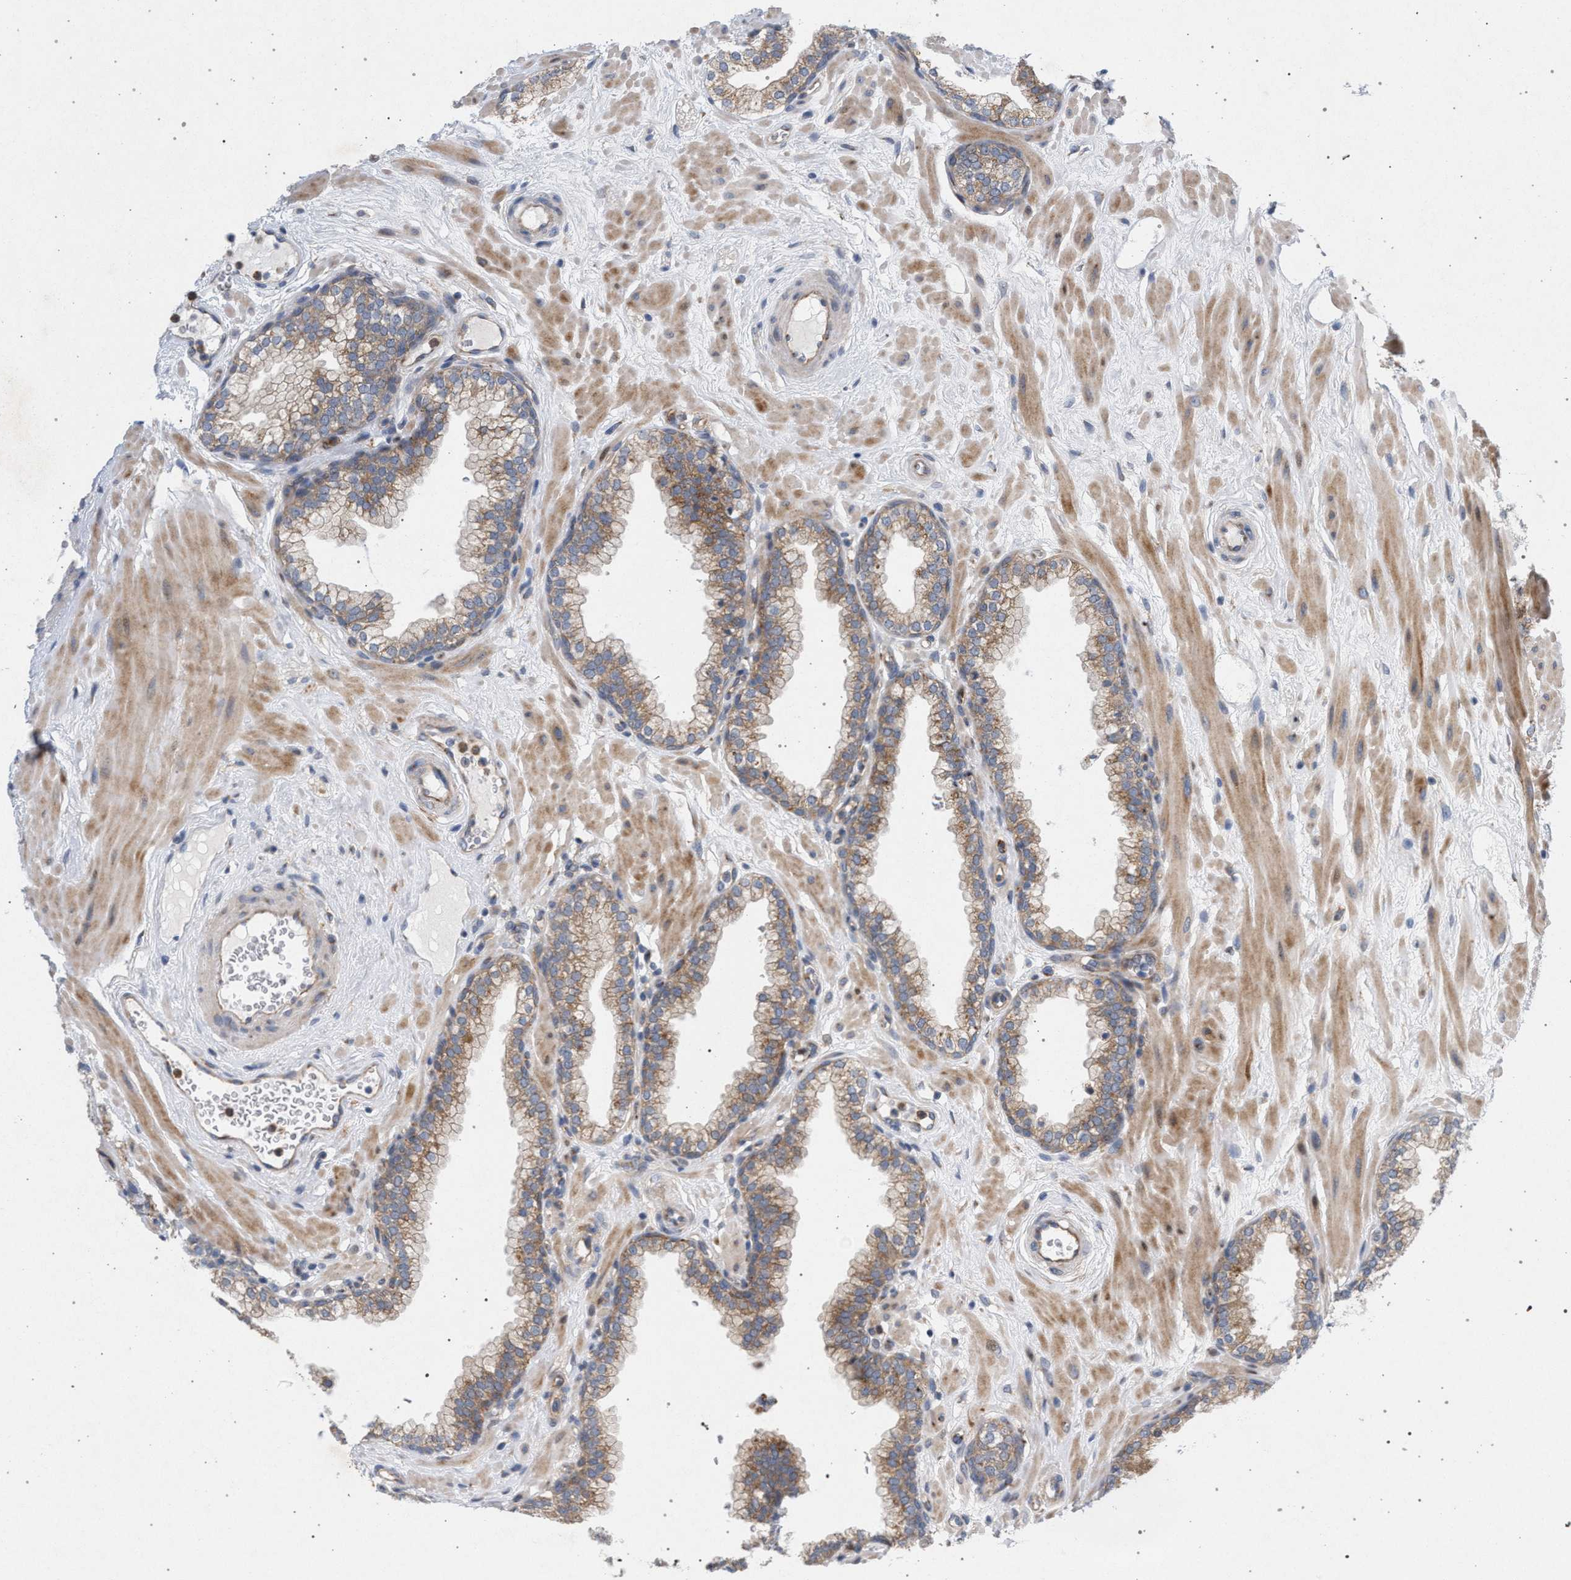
{"staining": {"intensity": "moderate", "quantity": ">75%", "location": "cytoplasmic/membranous"}, "tissue": "prostate", "cell_type": "Glandular cells", "image_type": "normal", "snomed": [{"axis": "morphology", "description": "Normal tissue, NOS"}, {"axis": "morphology", "description": "Urothelial carcinoma, Low grade"}, {"axis": "topography", "description": "Urinary bladder"}, {"axis": "topography", "description": "Prostate"}], "caption": "Immunohistochemistry histopathology image of unremarkable human prostate stained for a protein (brown), which shows medium levels of moderate cytoplasmic/membranous expression in about >75% of glandular cells.", "gene": "MAMDC2", "patient": {"sex": "male", "age": 60}}